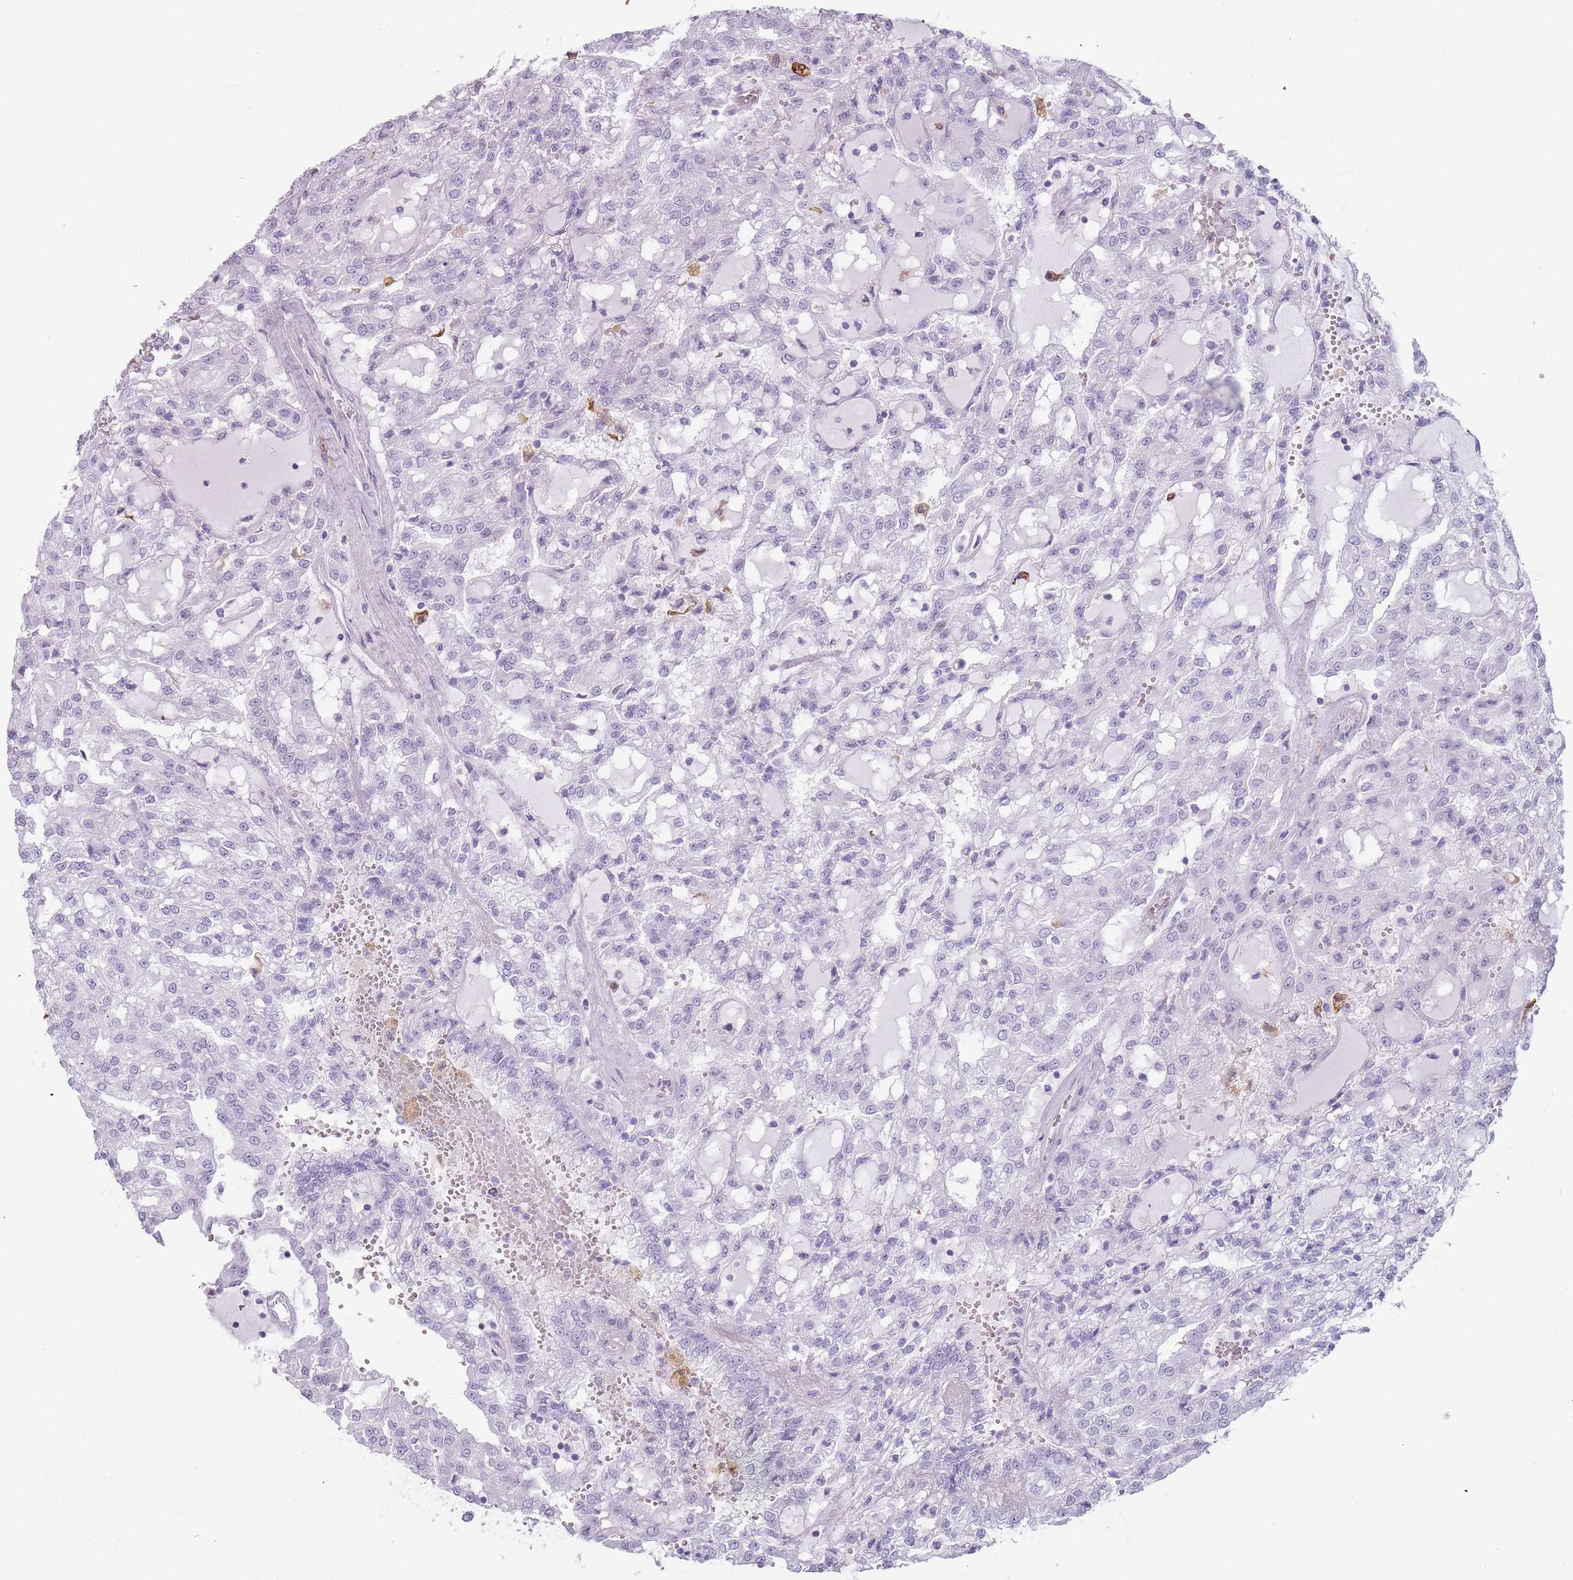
{"staining": {"intensity": "negative", "quantity": "none", "location": "none"}, "tissue": "renal cancer", "cell_type": "Tumor cells", "image_type": "cancer", "snomed": [{"axis": "morphology", "description": "Adenocarcinoma, NOS"}, {"axis": "topography", "description": "Kidney"}], "caption": "Tumor cells are negative for protein expression in human renal cancer (adenocarcinoma).", "gene": "COLEC12", "patient": {"sex": "male", "age": 63}}